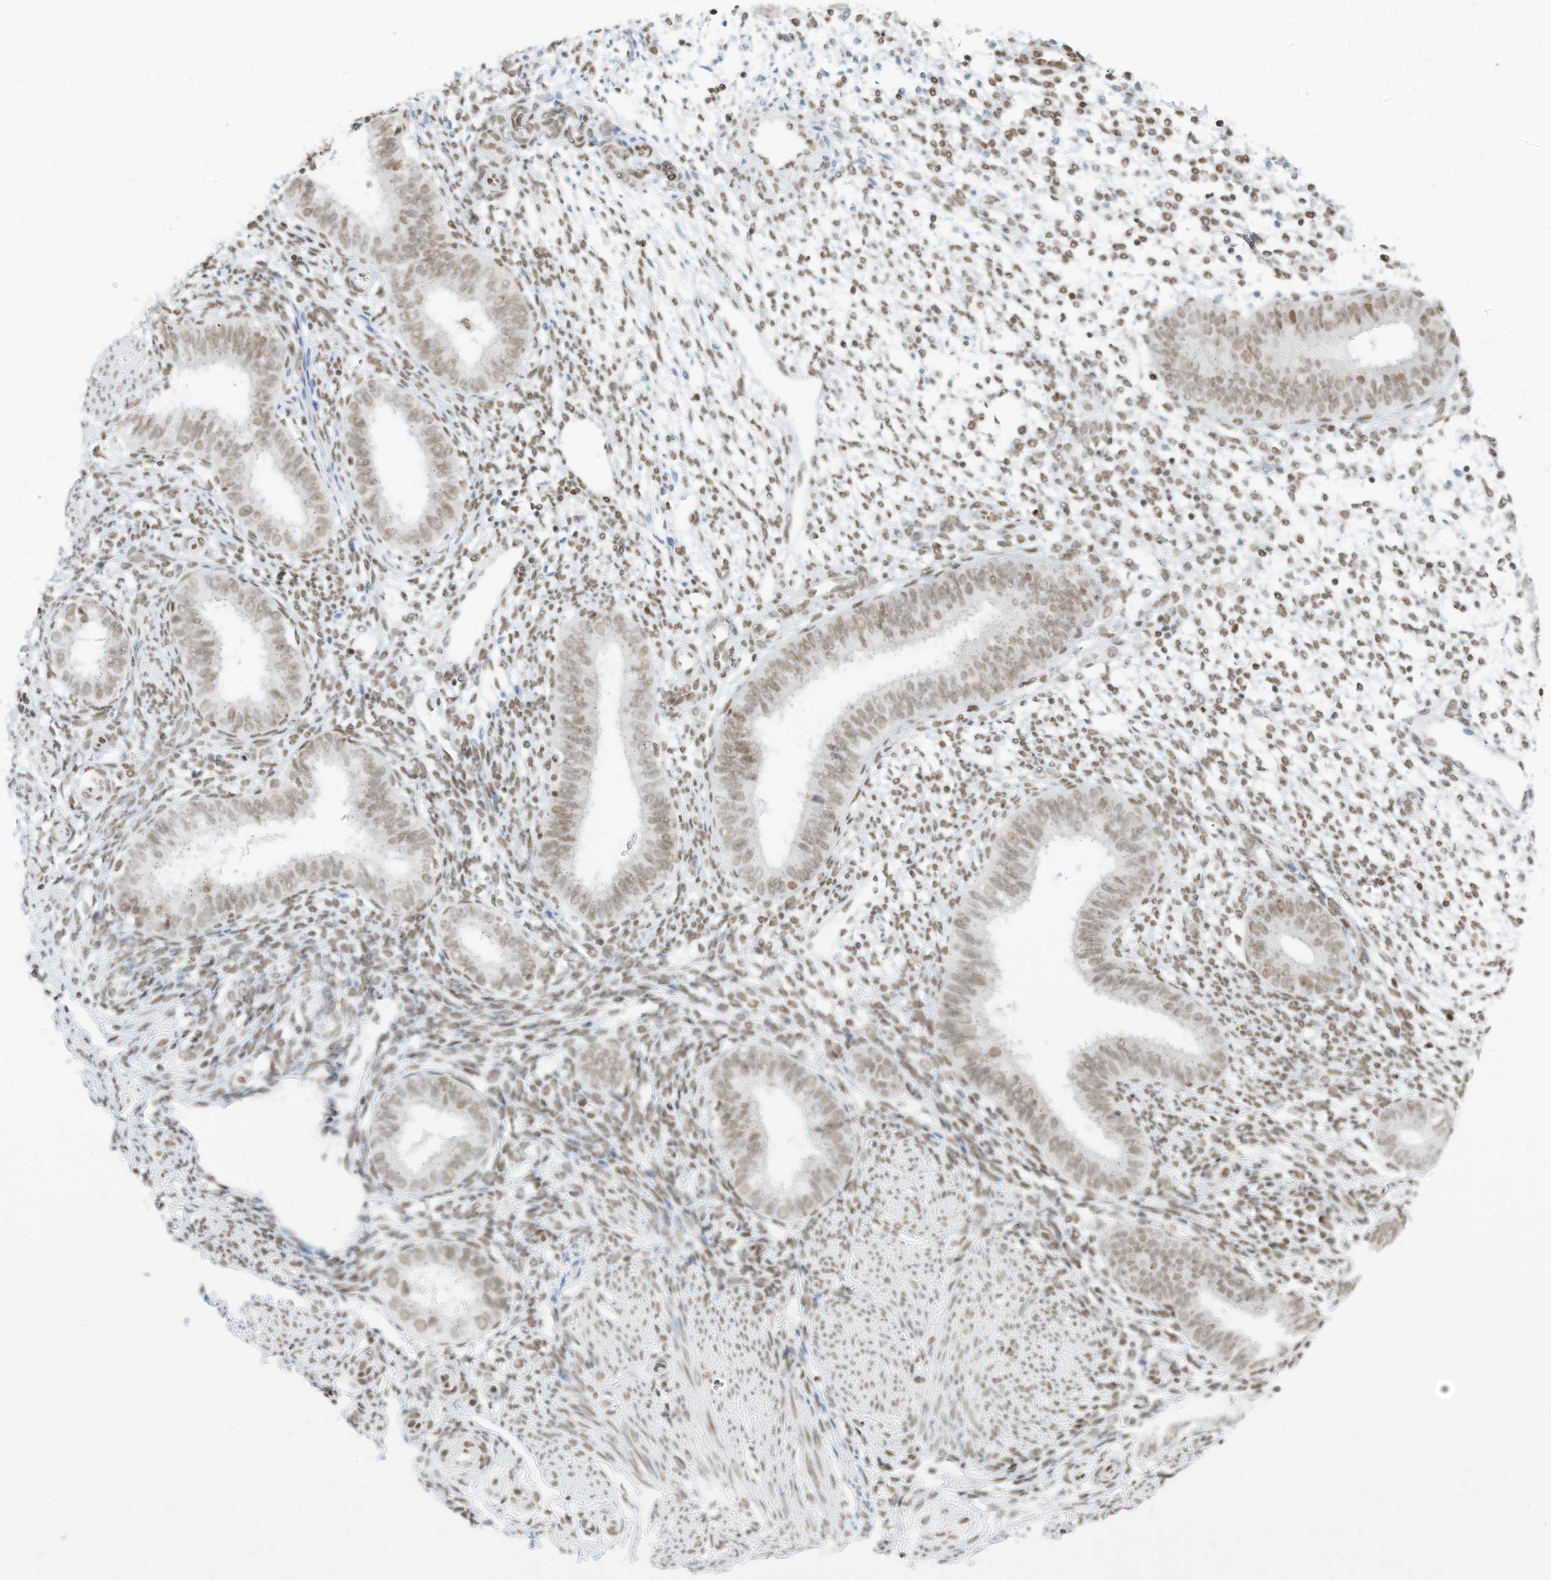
{"staining": {"intensity": "moderate", "quantity": ">75%", "location": "nuclear"}, "tissue": "endometrium", "cell_type": "Cells in endometrial stroma", "image_type": "normal", "snomed": [{"axis": "morphology", "description": "Normal tissue, NOS"}, {"axis": "topography", "description": "Uterus"}, {"axis": "topography", "description": "Endometrium"}], "caption": "Immunohistochemistry (IHC) (DAB (3,3'-diaminobenzidine)) staining of normal endometrium exhibits moderate nuclear protein staining in about >75% of cells in endometrial stroma.", "gene": "SMARCA2", "patient": {"sex": "female", "age": 48}}